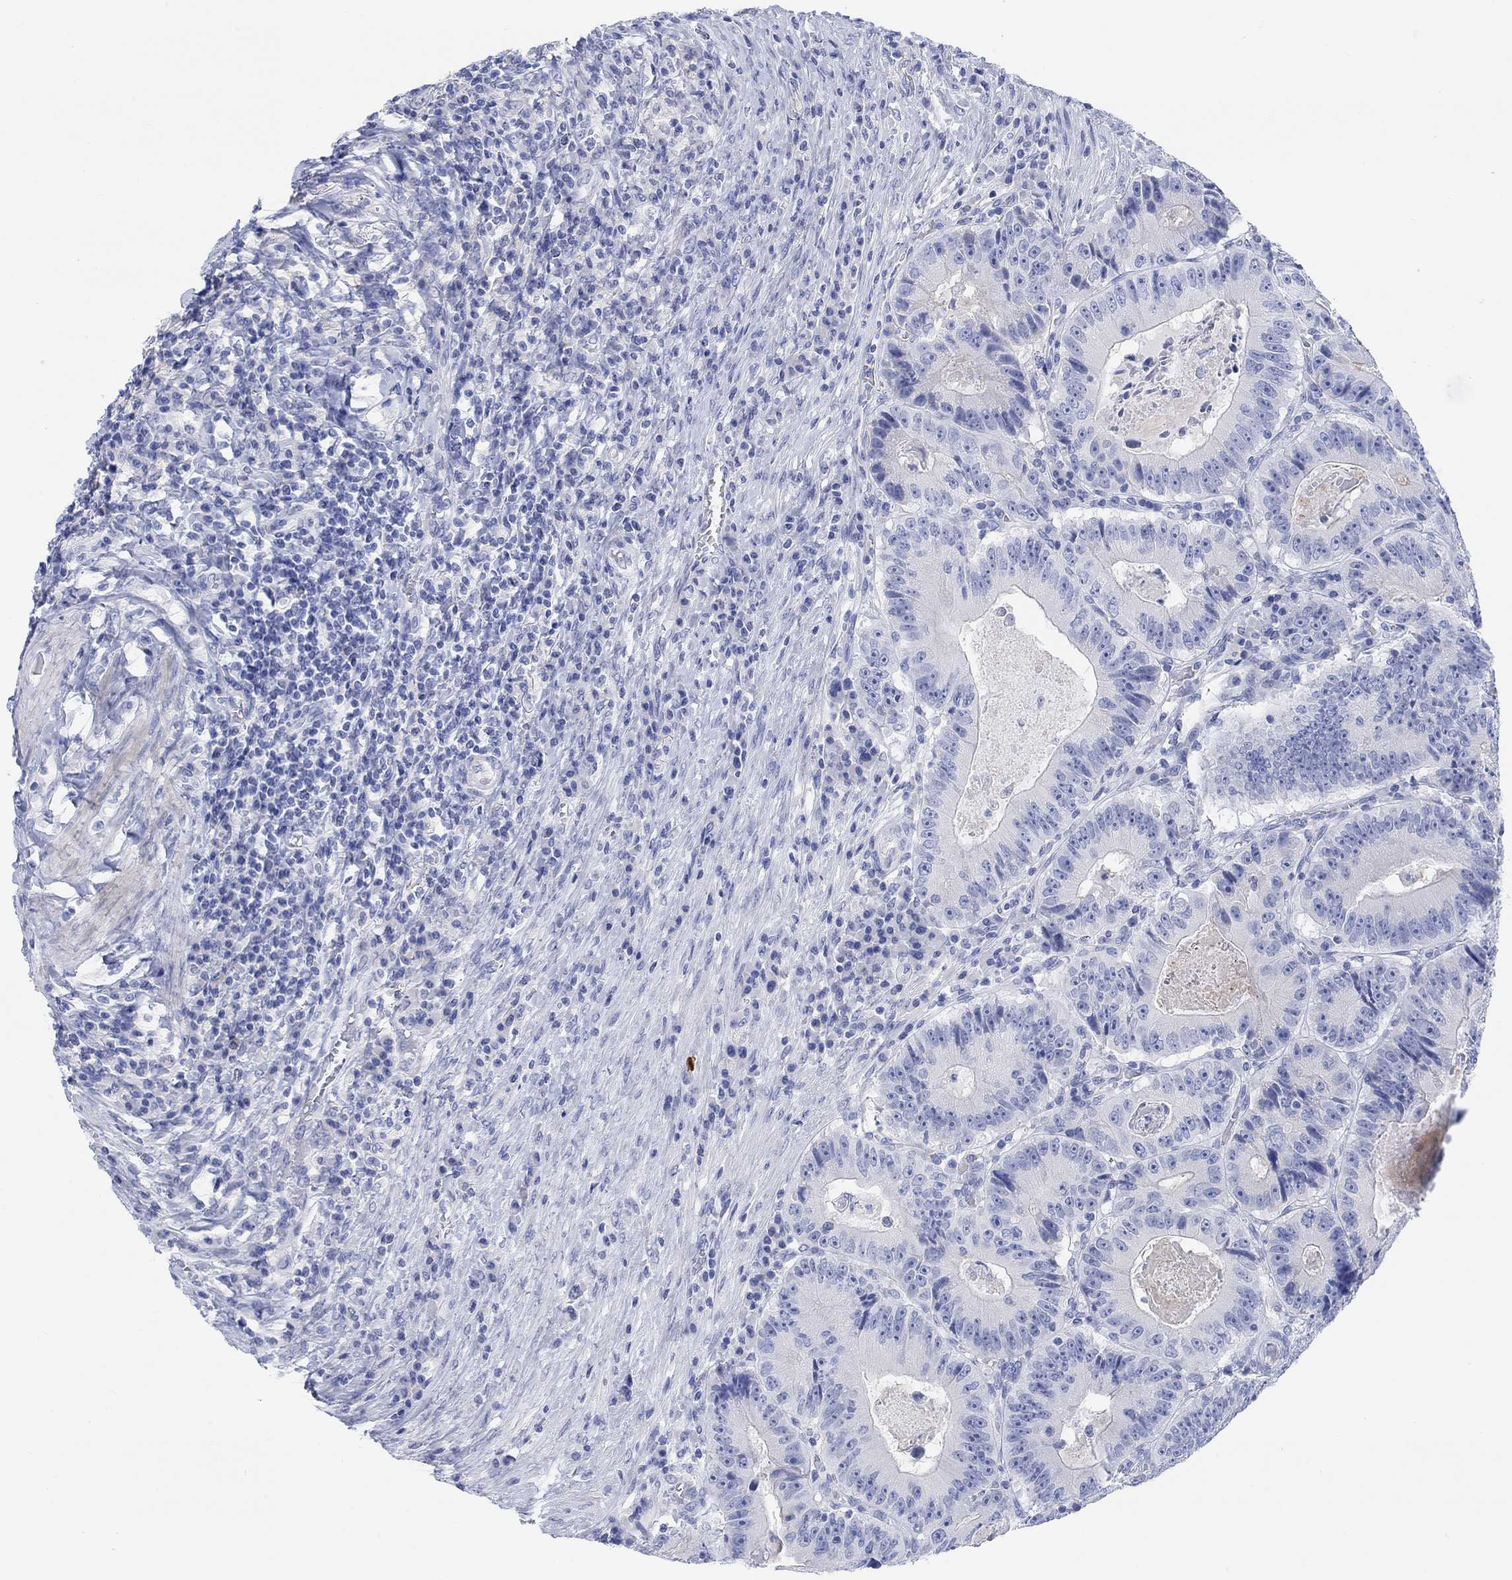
{"staining": {"intensity": "negative", "quantity": "none", "location": "none"}, "tissue": "colorectal cancer", "cell_type": "Tumor cells", "image_type": "cancer", "snomed": [{"axis": "morphology", "description": "Adenocarcinoma, NOS"}, {"axis": "topography", "description": "Colon"}], "caption": "Tumor cells are negative for brown protein staining in adenocarcinoma (colorectal).", "gene": "XIRP2", "patient": {"sex": "female", "age": 86}}